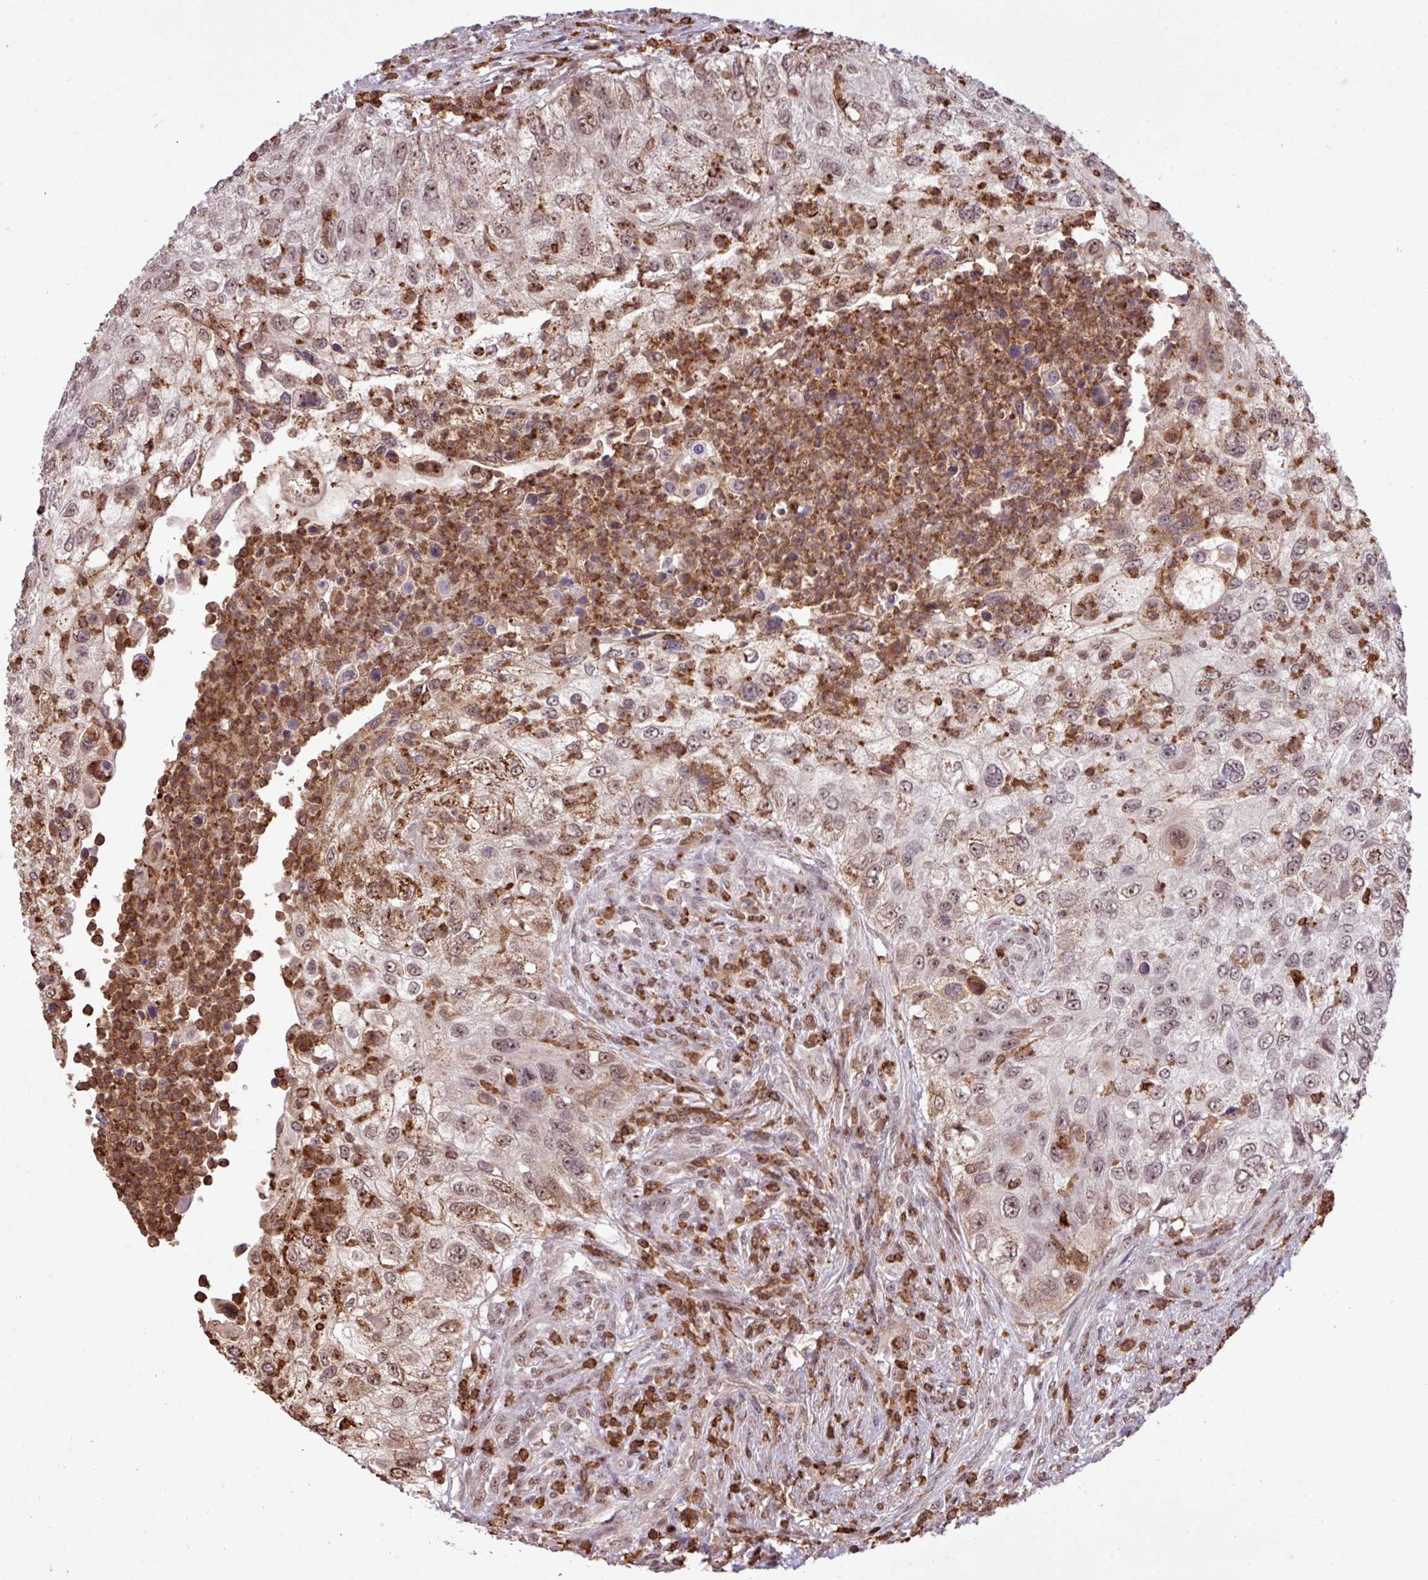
{"staining": {"intensity": "moderate", "quantity": "25%-75%", "location": "nuclear"}, "tissue": "urothelial cancer", "cell_type": "Tumor cells", "image_type": "cancer", "snomed": [{"axis": "morphology", "description": "Urothelial carcinoma, High grade"}, {"axis": "topography", "description": "Urinary bladder"}], "caption": "Immunohistochemical staining of human urothelial cancer demonstrates medium levels of moderate nuclear protein expression in about 25%-75% of tumor cells. (DAB (3,3'-diaminobenzidine) IHC, brown staining for protein, blue staining for nuclei).", "gene": "GON7", "patient": {"sex": "female", "age": 60}}